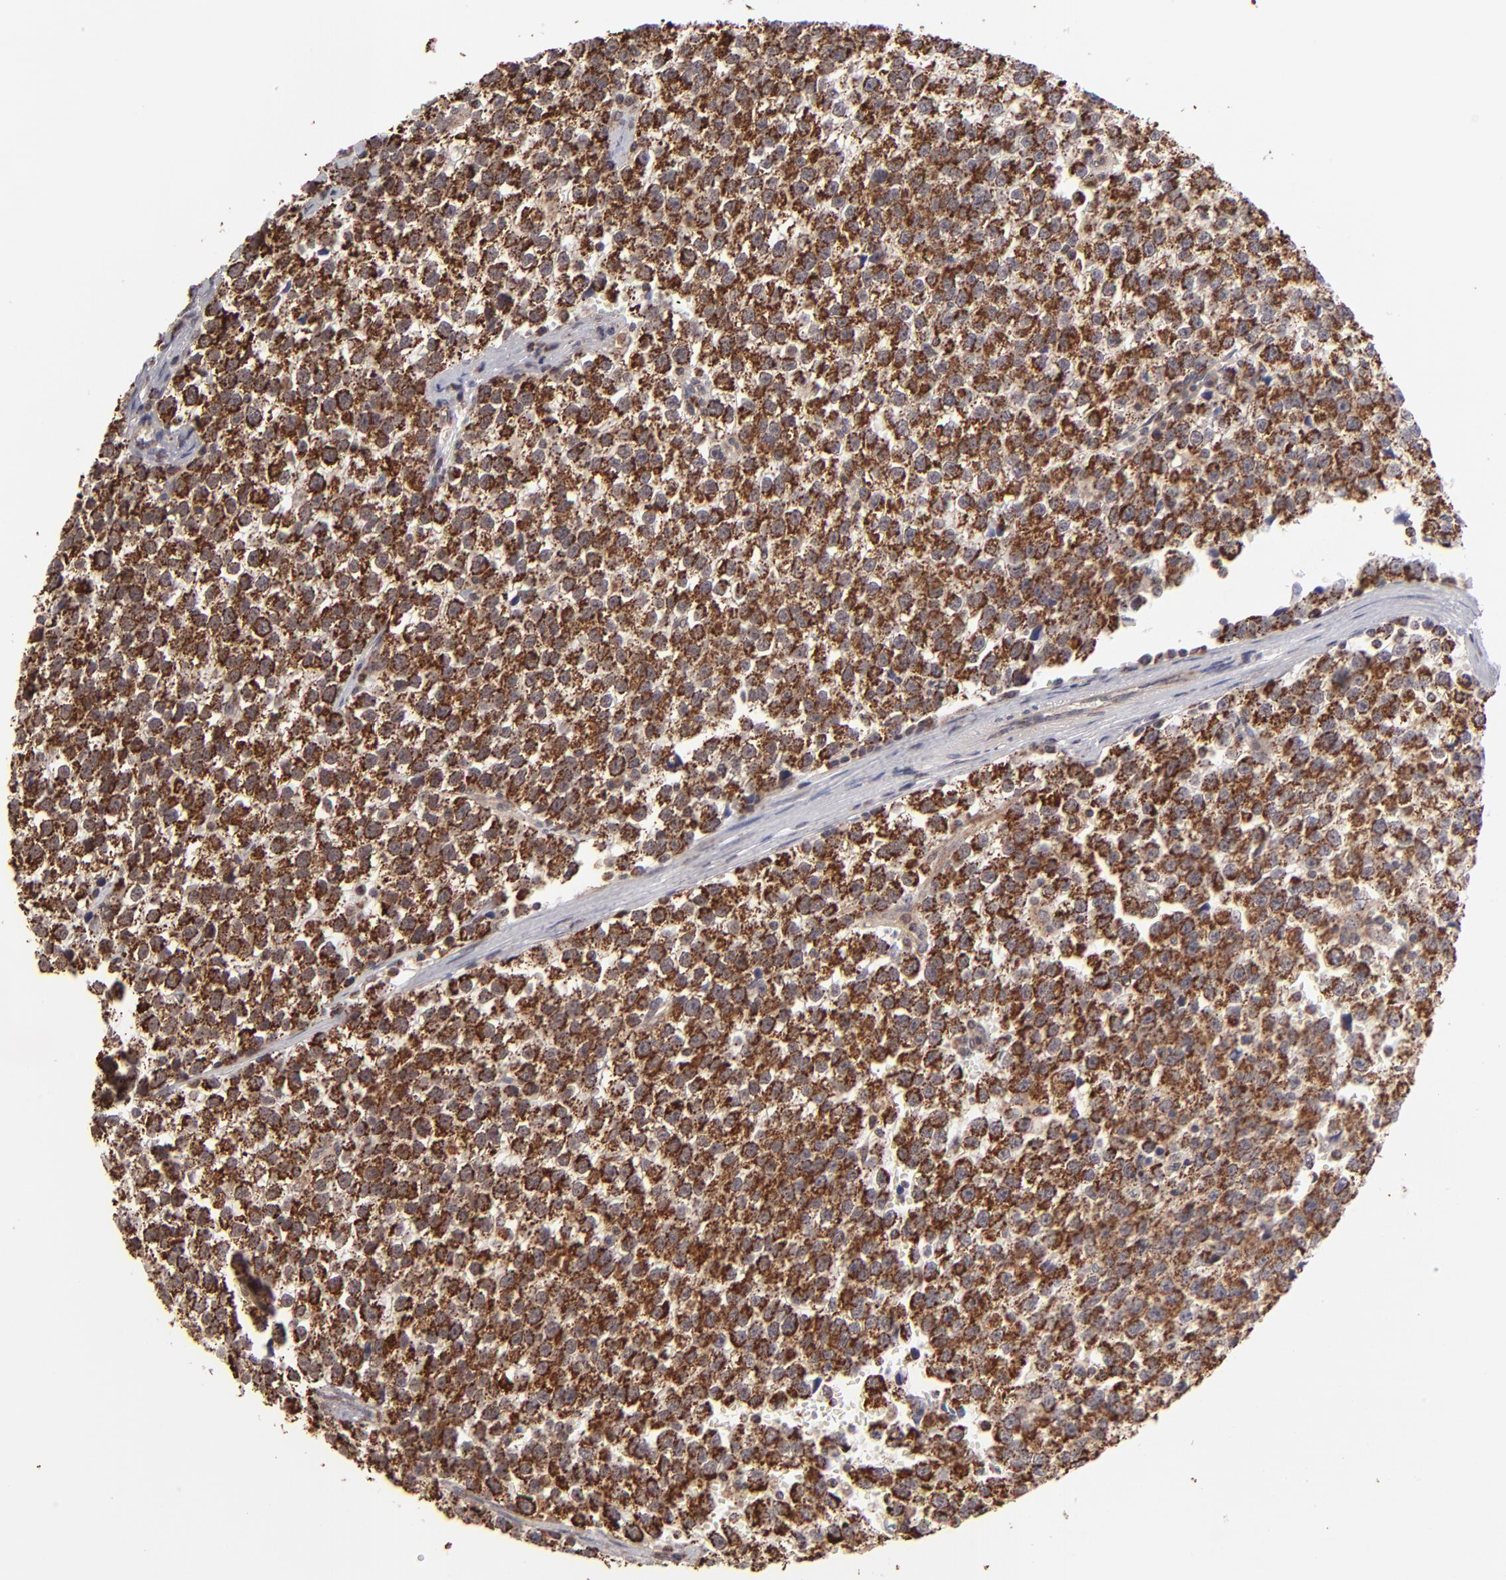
{"staining": {"intensity": "strong", "quantity": ">75%", "location": "cytoplasmic/membranous"}, "tissue": "testis cancer", "cell_type": "Tumor cells", "image_type": "cancer", "snomed": [{"axis": "morphology", "description": "Seminoma, NOS"}, {"axis": "topography", "description": "Testis"}], "caption": "Human seminoma (testis) stained for a protein (brown) reveals strong cytoplasmic/membranous positive staining in approximately >75% of tumor cells.", "gene": "SLC15A1", "patient": {"sex": "male", "age": 35}}